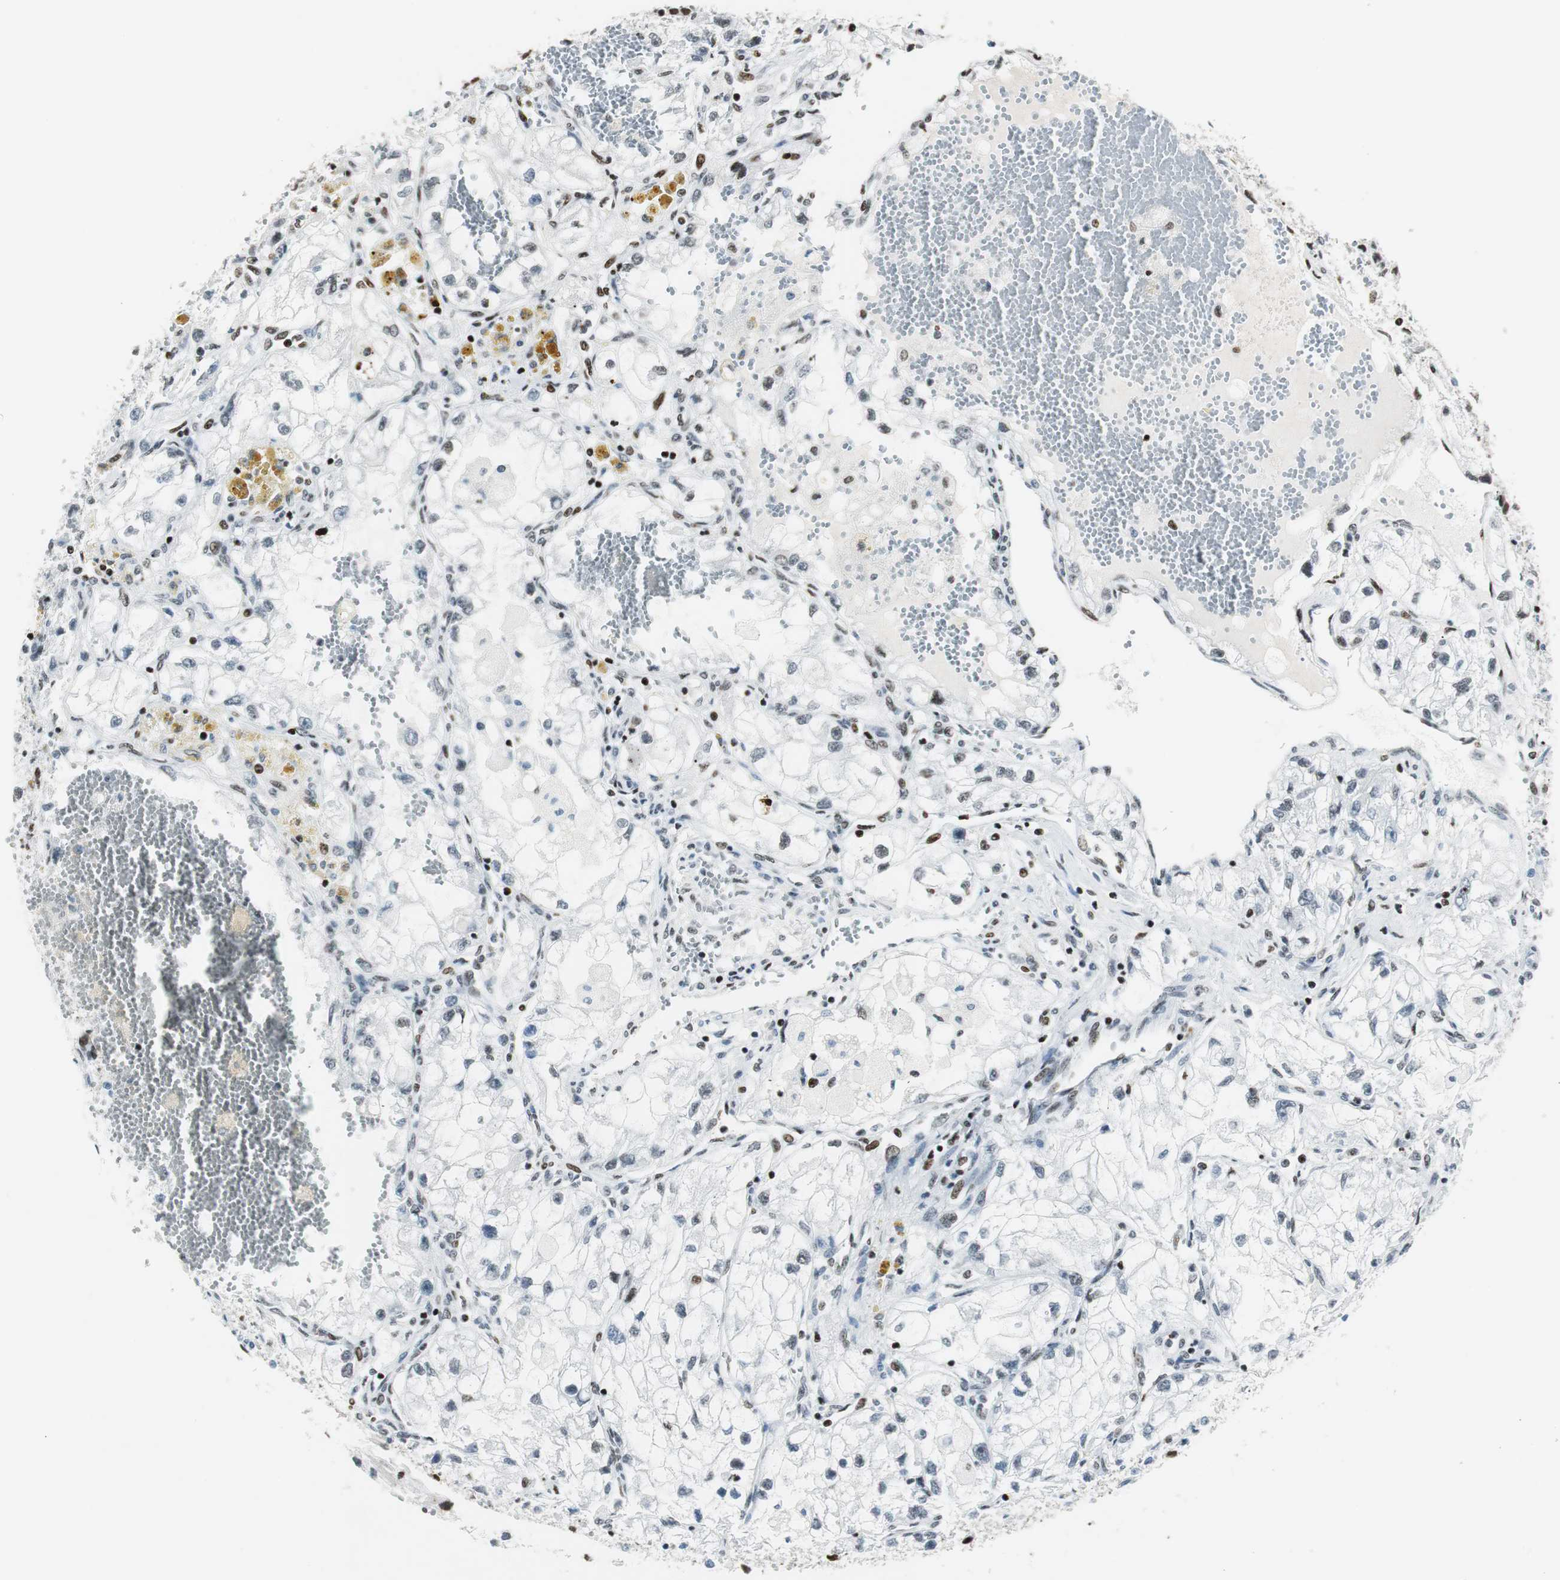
{"staining": {"intensity": "weak", "quantity": "<25%", "location": "nuclear"}, "tissue": "renal cancer", "cell_type": "Tumor cells", "image_type": "cancer", "snomed": [{"axis": "morphology", "description": "Adenocarcinoma, NOS"}, {"axis": "topography", "description": "Kidney"}], "caption": "The photomicrograph shows no significant expression in tumor cells of renal cancer (adenocarcinoma).", "gene": "RBBP4", "patient": {"sex": "female", "age": 70}}